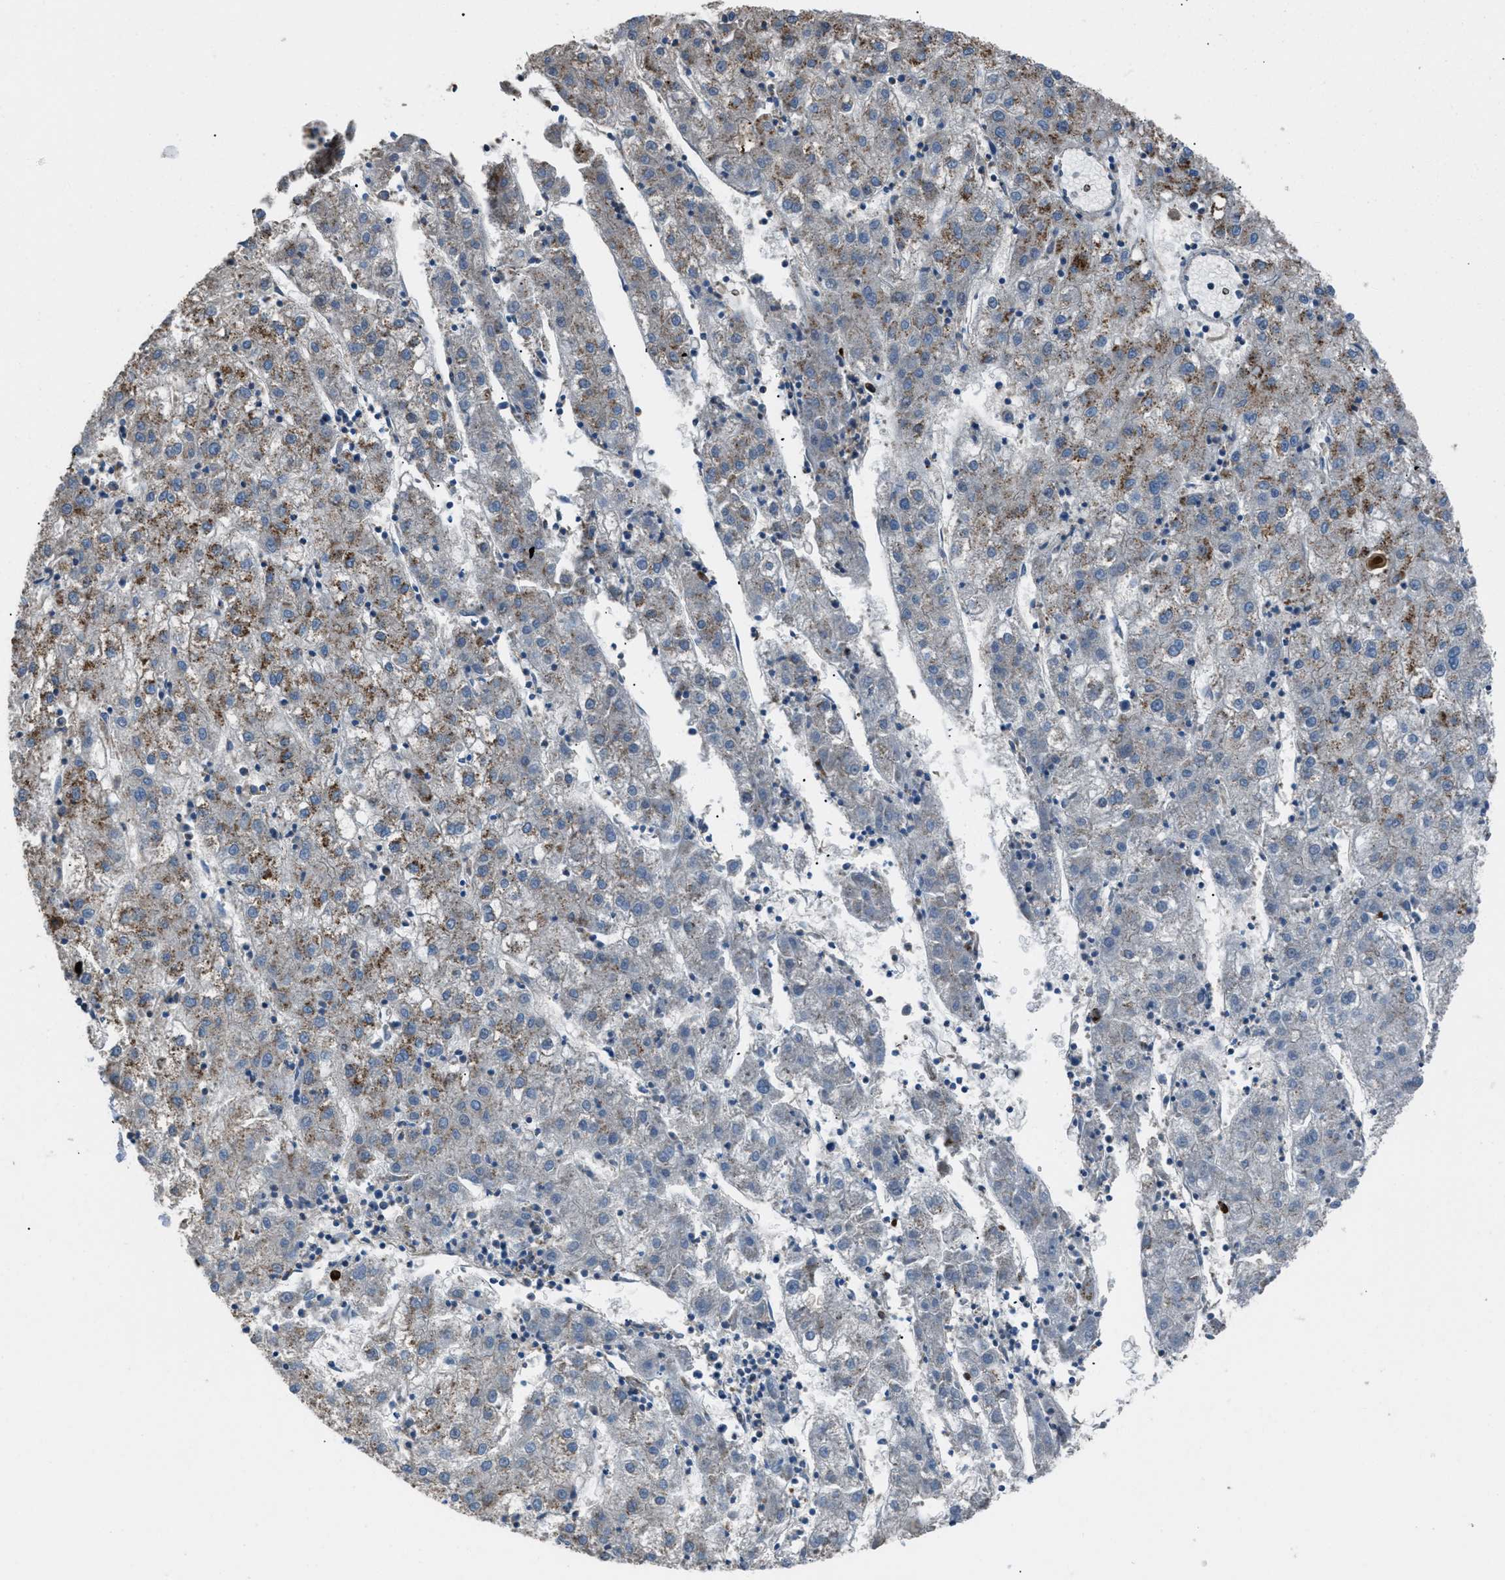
{"staining": {"intensity": "moderate", "quantity": "<25%", "location": "cytoplasmic/membranous"}, "tissue": "liver cancer", "cell_type": "Tumor cells", "image_type": "cancer", "snomed": [{"axis": "morphology", "description": "Carcinoma, Hepatocellular, NOS"}, {"axis": "topography", "description": "Liver"}], "caption": "Hepatocellular carcinoma (liver) was stained to show a protein in brown. There is low levels of moderate cytoplasmic/membranous expression in about <25% of tumor cells. (DAB (3,3'-diaminobenzidine) IHC, brown staining for protein, blue staining for nuclei).", "gene": "SGCZ", "patient": {"sex": "male", "age": 72}}